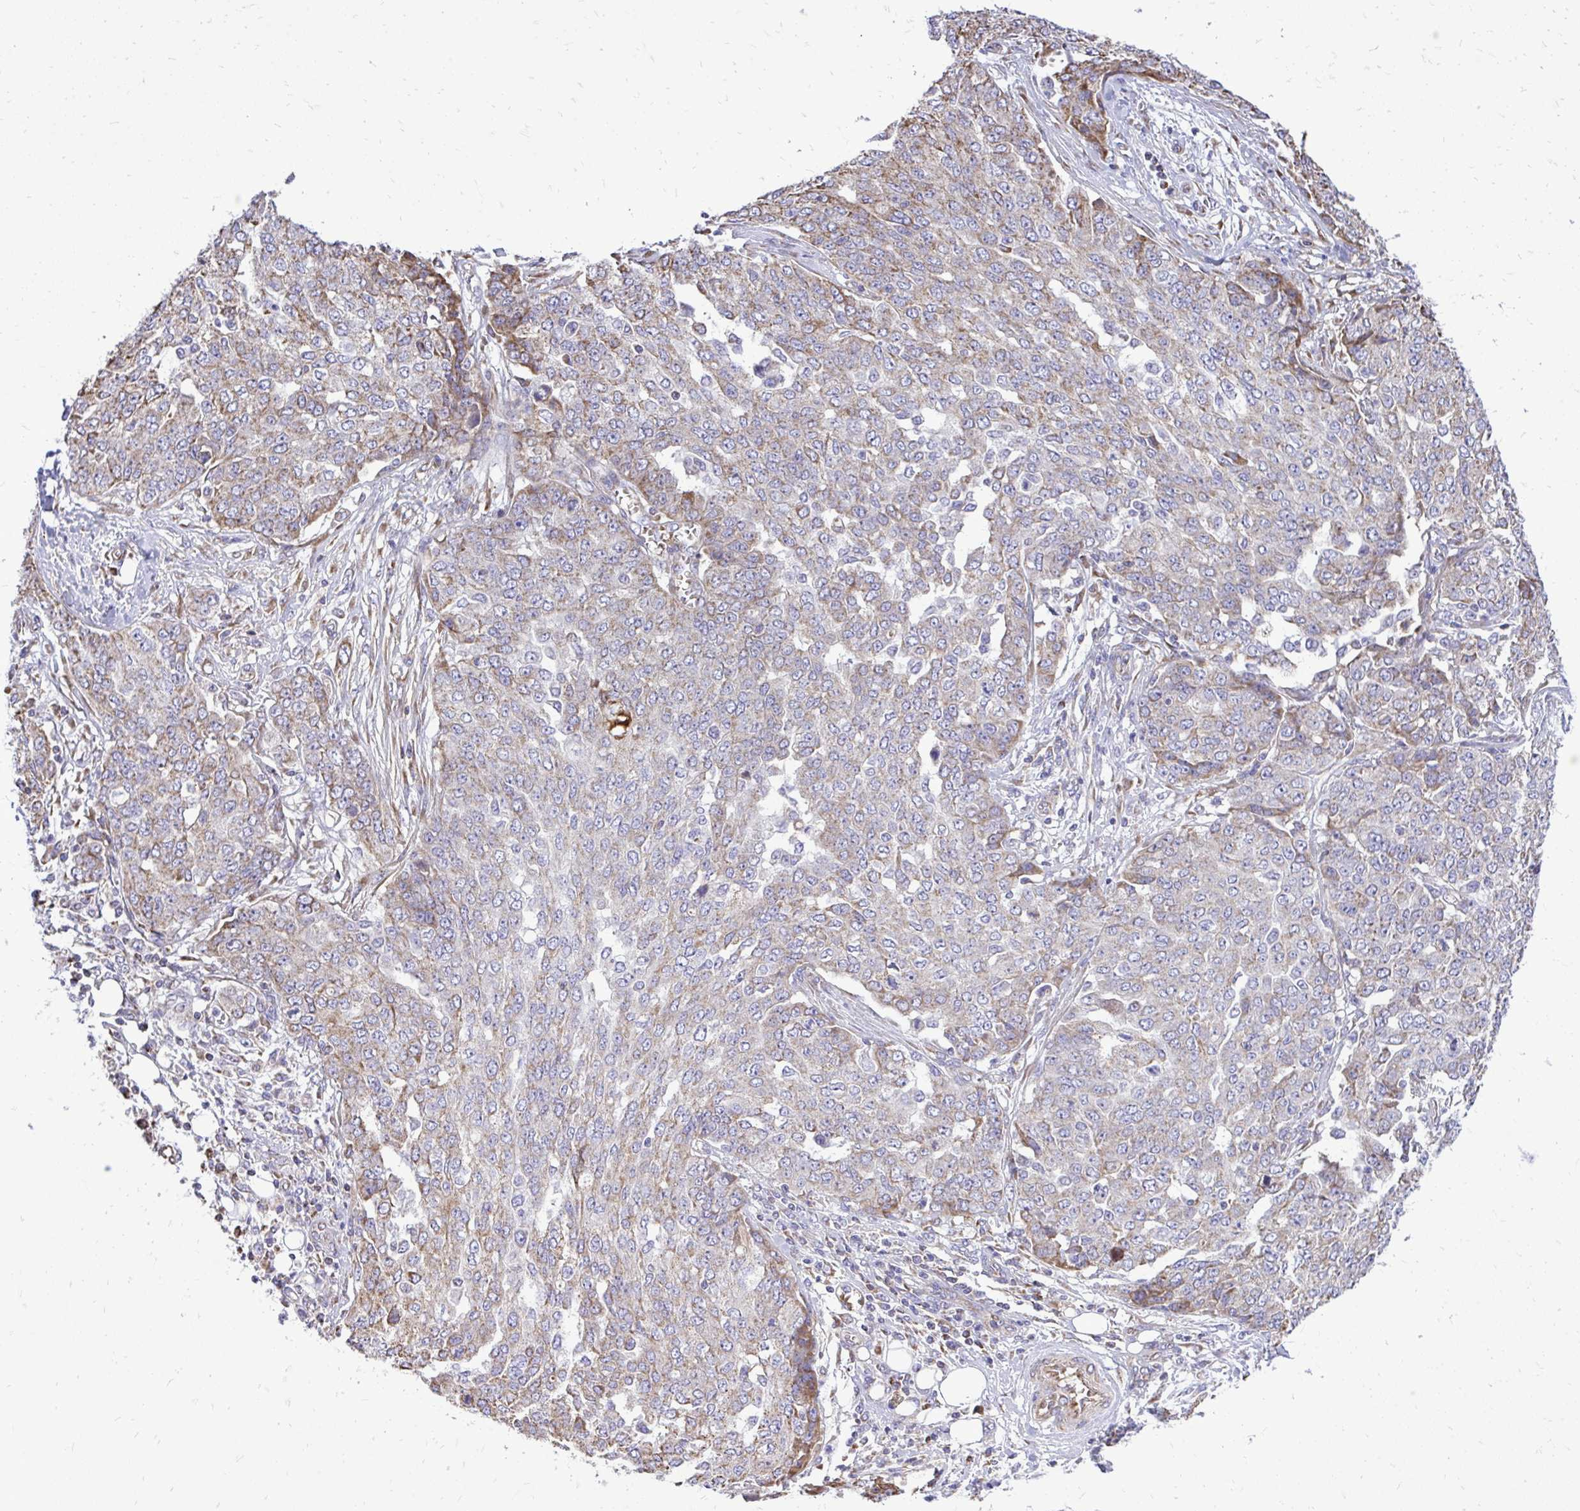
{"staining": {"intensity": "weak", "quantity": ">75%", "location": "cytoplasmic/membranous"}, "tissue": "ovarian cancer", "cell_type": "Tumor cells", "image_type": "cancer", "snomed": [{"axis": "morphology", "description": "Cystadenocarcinoma, serous, NOS"}, {"axis": "topography", "description": "Soft tissue"}, {"axis": "topography", "description": "Ovary"}], "caption": "This photomicrograph shows immunohistochemistry (IHC) staining of human ovarian cancer, with low weak cytoplasmic/membranous expression in about >75% of tumor cells.", "gene": "ATP13A2", "patient": {"sex": "female", "age": 57}}